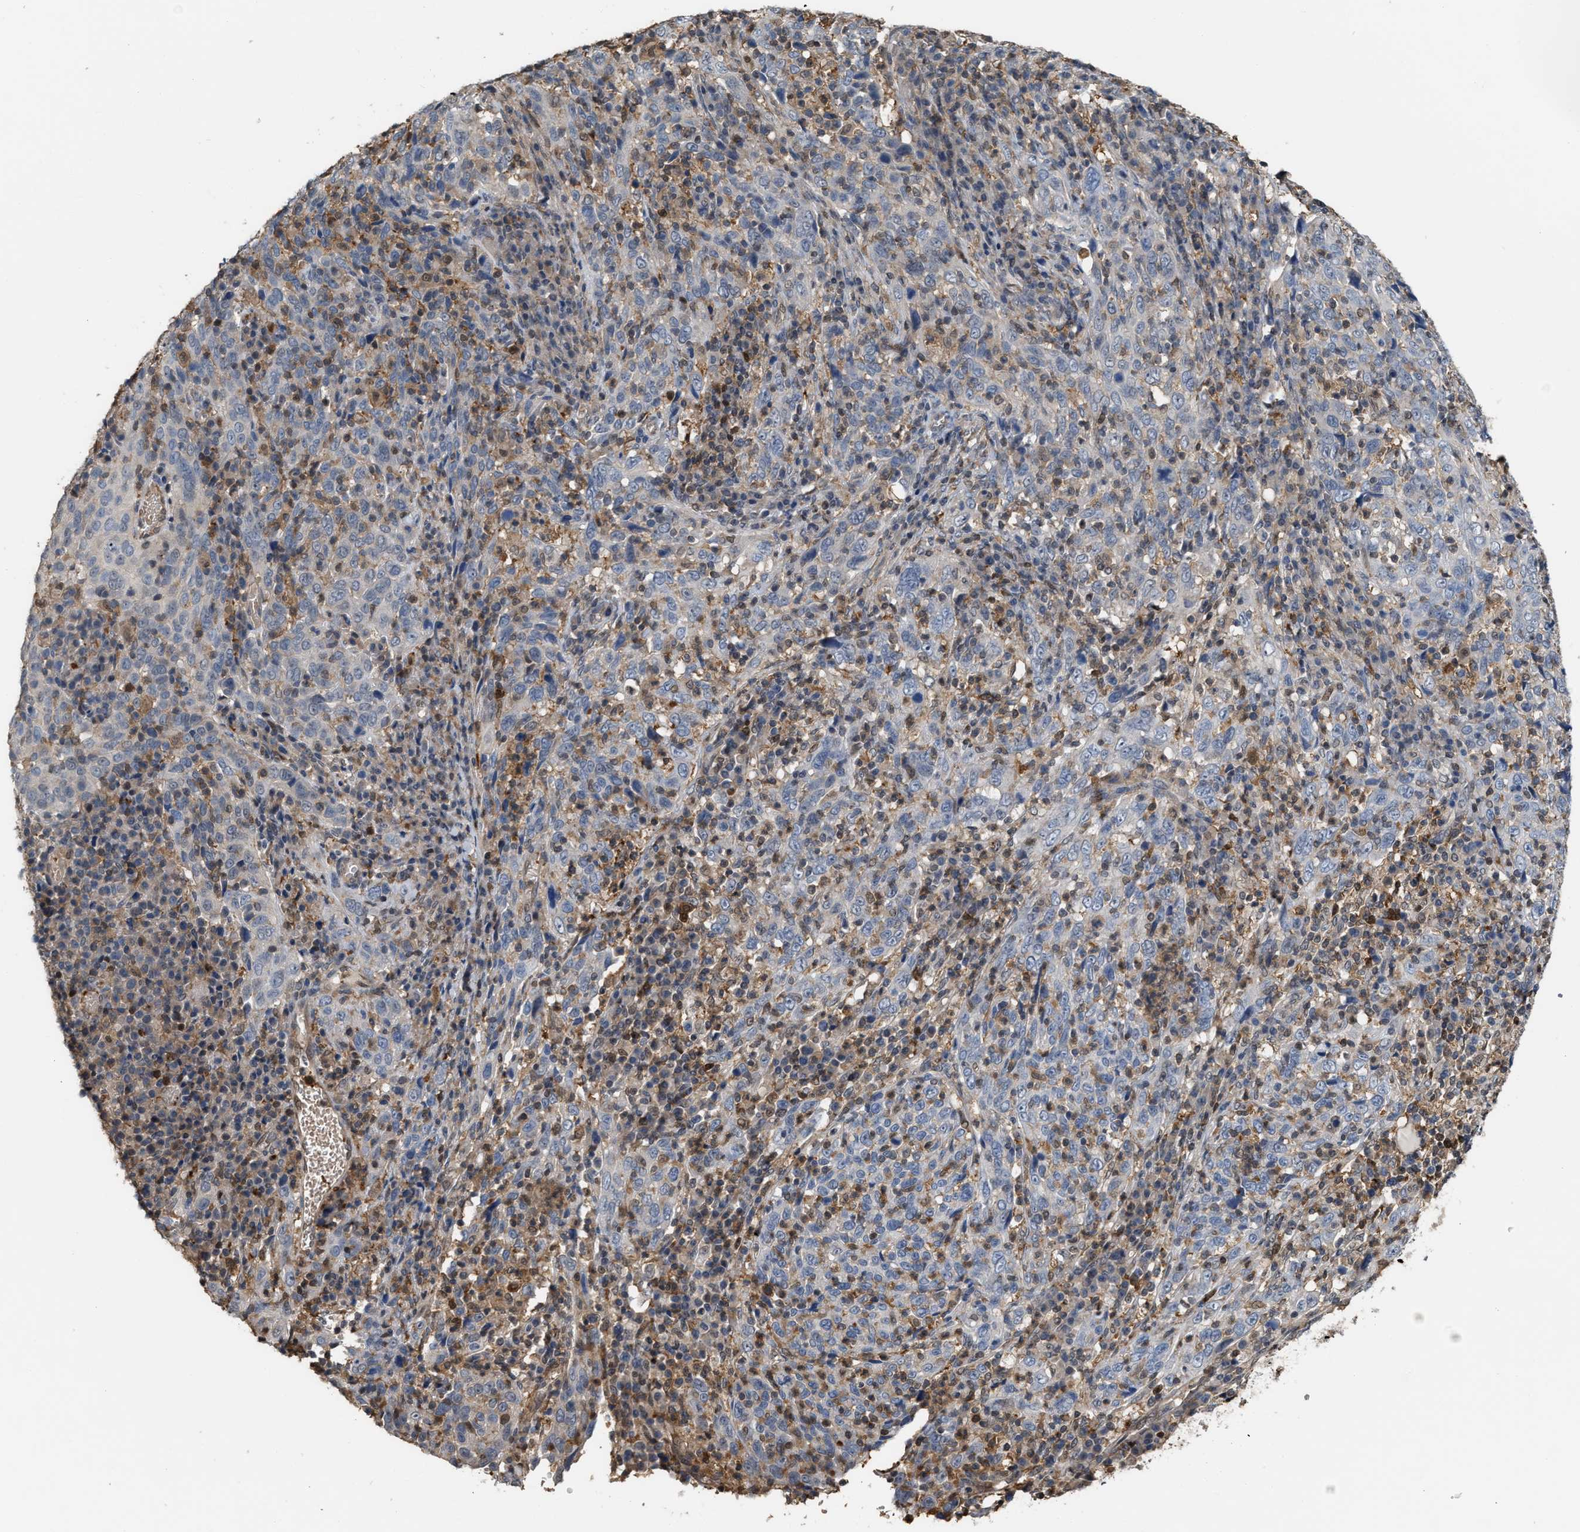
{"staining": {"intensity": "negative", "quantity": "none", "location": "none"}, "tissue": "cervical cancer", "cell_type": "Tumor cells", "image_type": "cancer", "snomed": [{"axis": "morphology", "description": "Squamous cell carcinoma, NOS"}, {"axis": "topography", "description": "Cervix"}], "caption": "Immunohistochemistry image of human squamous cell carcinoma (cervical) stained for a protein (brown), which reveals no positivity in tumor cells. (Brightfield microscopy of DAB (3,3'-diaminobenzidine) immunohistochemistry (IHC) at high magnification).", "gene": "MTPN", "patient": {"sex": "female", "age": 46}}